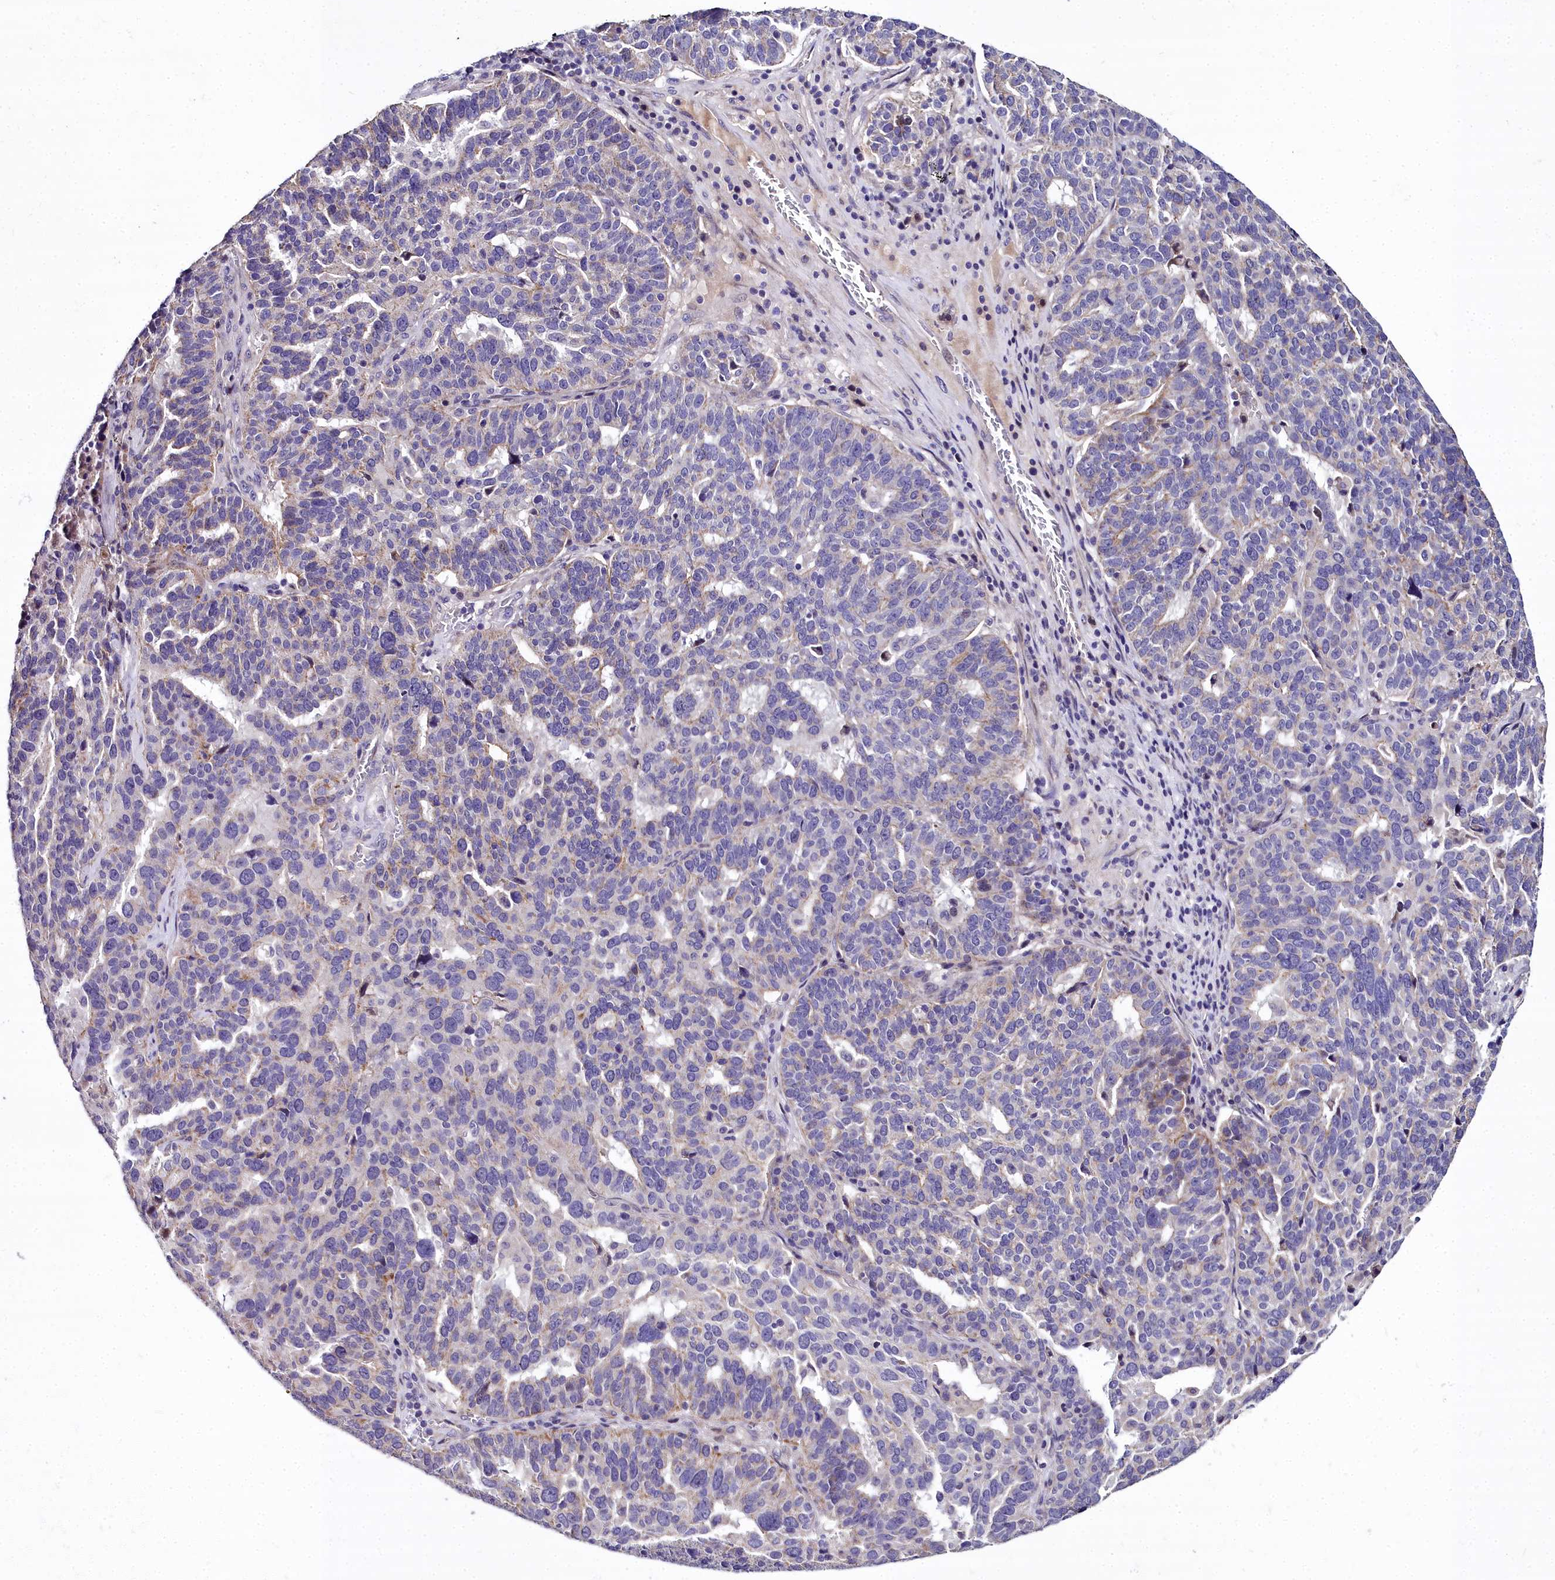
{"staining": {"intensity": "negative", "quantity": "none", "location": "none"}, "tissue": "ovarian cancer", "cell_type": "Tumor cells", "image_type": "cancer", "snomed": [{"axis": "morphology", "description": "Cystadenocarcinoma, serous, NOS"}, {"axis": "topography", "description": "Ovary"}], "caption": "IHC of human ovarian cancer shows no staining in tumor cells.", "gene": "NT5M", "patient": {"sex": "female", "age": 59}}